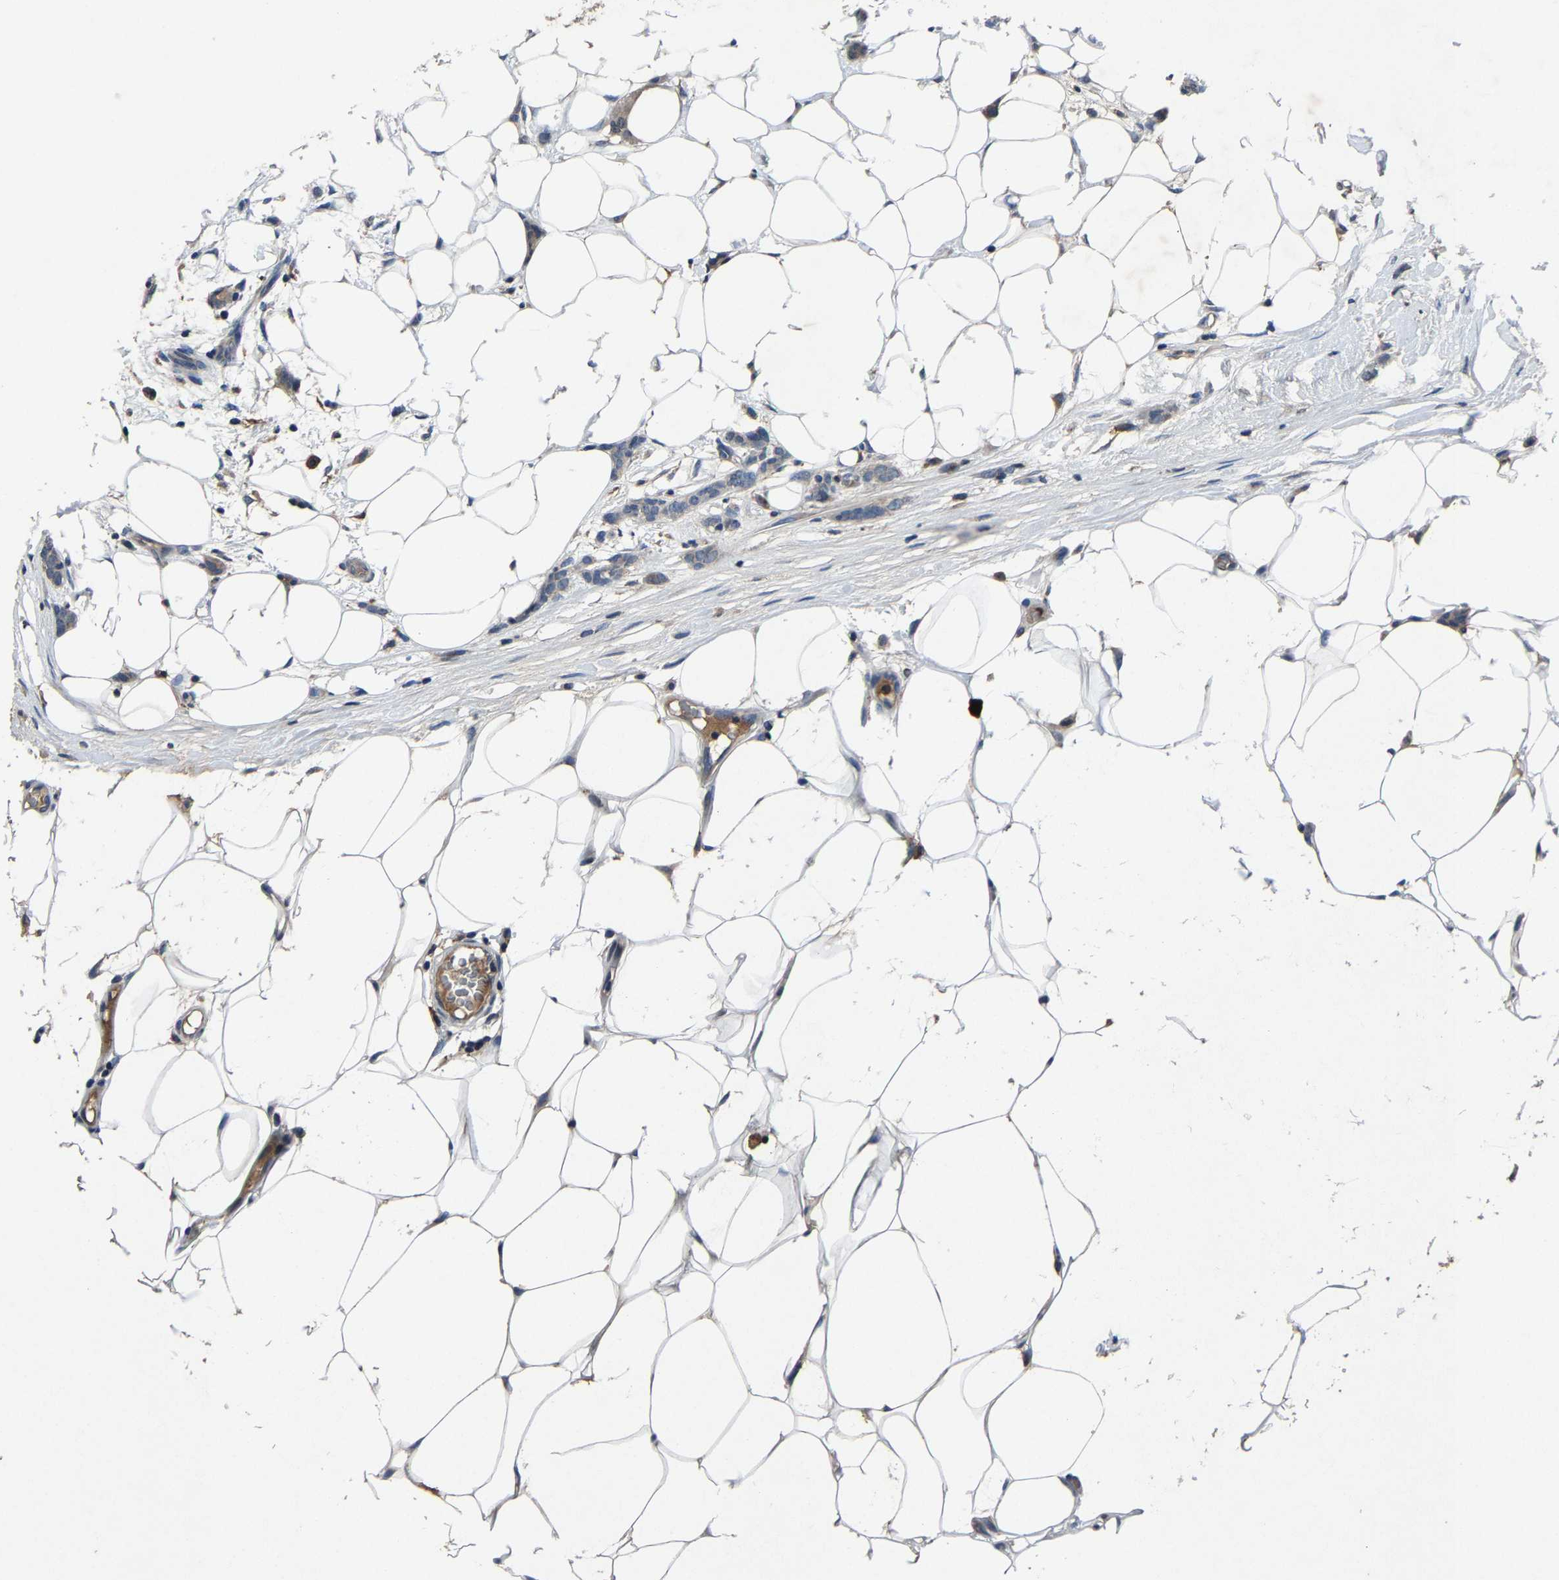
{"staining": {"intensity": "weak", "quantity": "<25%", "location": "cytoplasmic/membranous"}, "tissue": "breast cancer", "cell_type": "Tumor cells", "image_type": "cancer", "snomed": [{"axis": "morphology", "description": "Lobular carcinoma"}, {"axis": "topography", "description": "Skin"}, {"axis": "topography", "description": "Breast"}], "caption": "The photomicrograph exhibits no staining of tumor cells in breast cancer (lobular carcinoma).", "gene": "PCNX2", "patient": {"sex": "female", "age": 46}}